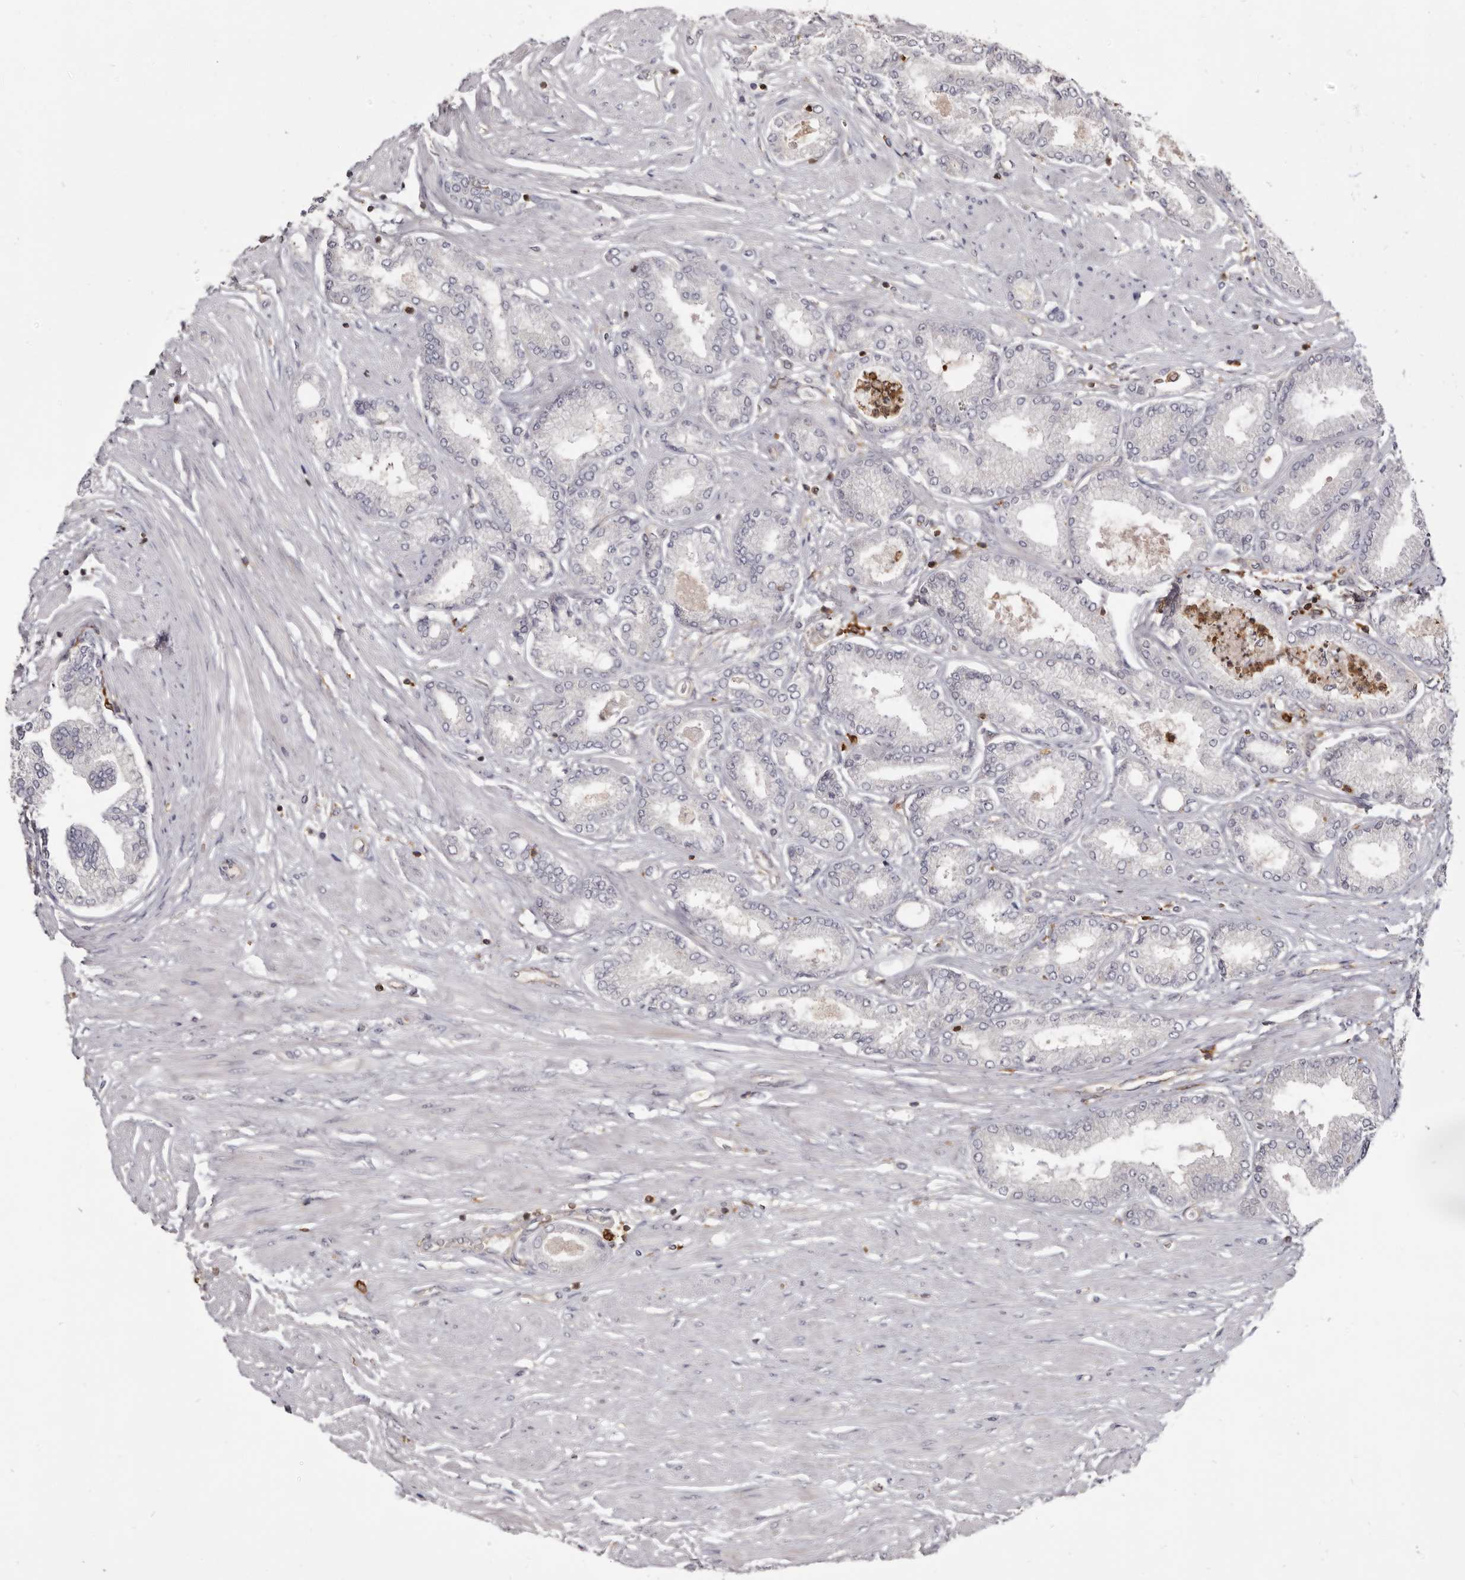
{"staining": {"intensity": "negative", "quantity": "none", "location": "none"}, "tissue": "prostate cancer", "cell_type": "Tumor cells", "image_type": "cancer", "snomed": [{"axis": "morphology", "description": "Adenocarcinoma, Low grade"}, {"axis": "topography", "description": "Prostate"}], "caption": "High magnification brightfield microscopy of prostate low-grade adenocarcinoma stained with DAB (3,3'-diaminobenzidine) (brown) and counterstained with hematoxylin (blue): tumor cells show no significant staining.", "gene": "CBL", "patient": {"sex": "male", "age": 63}}